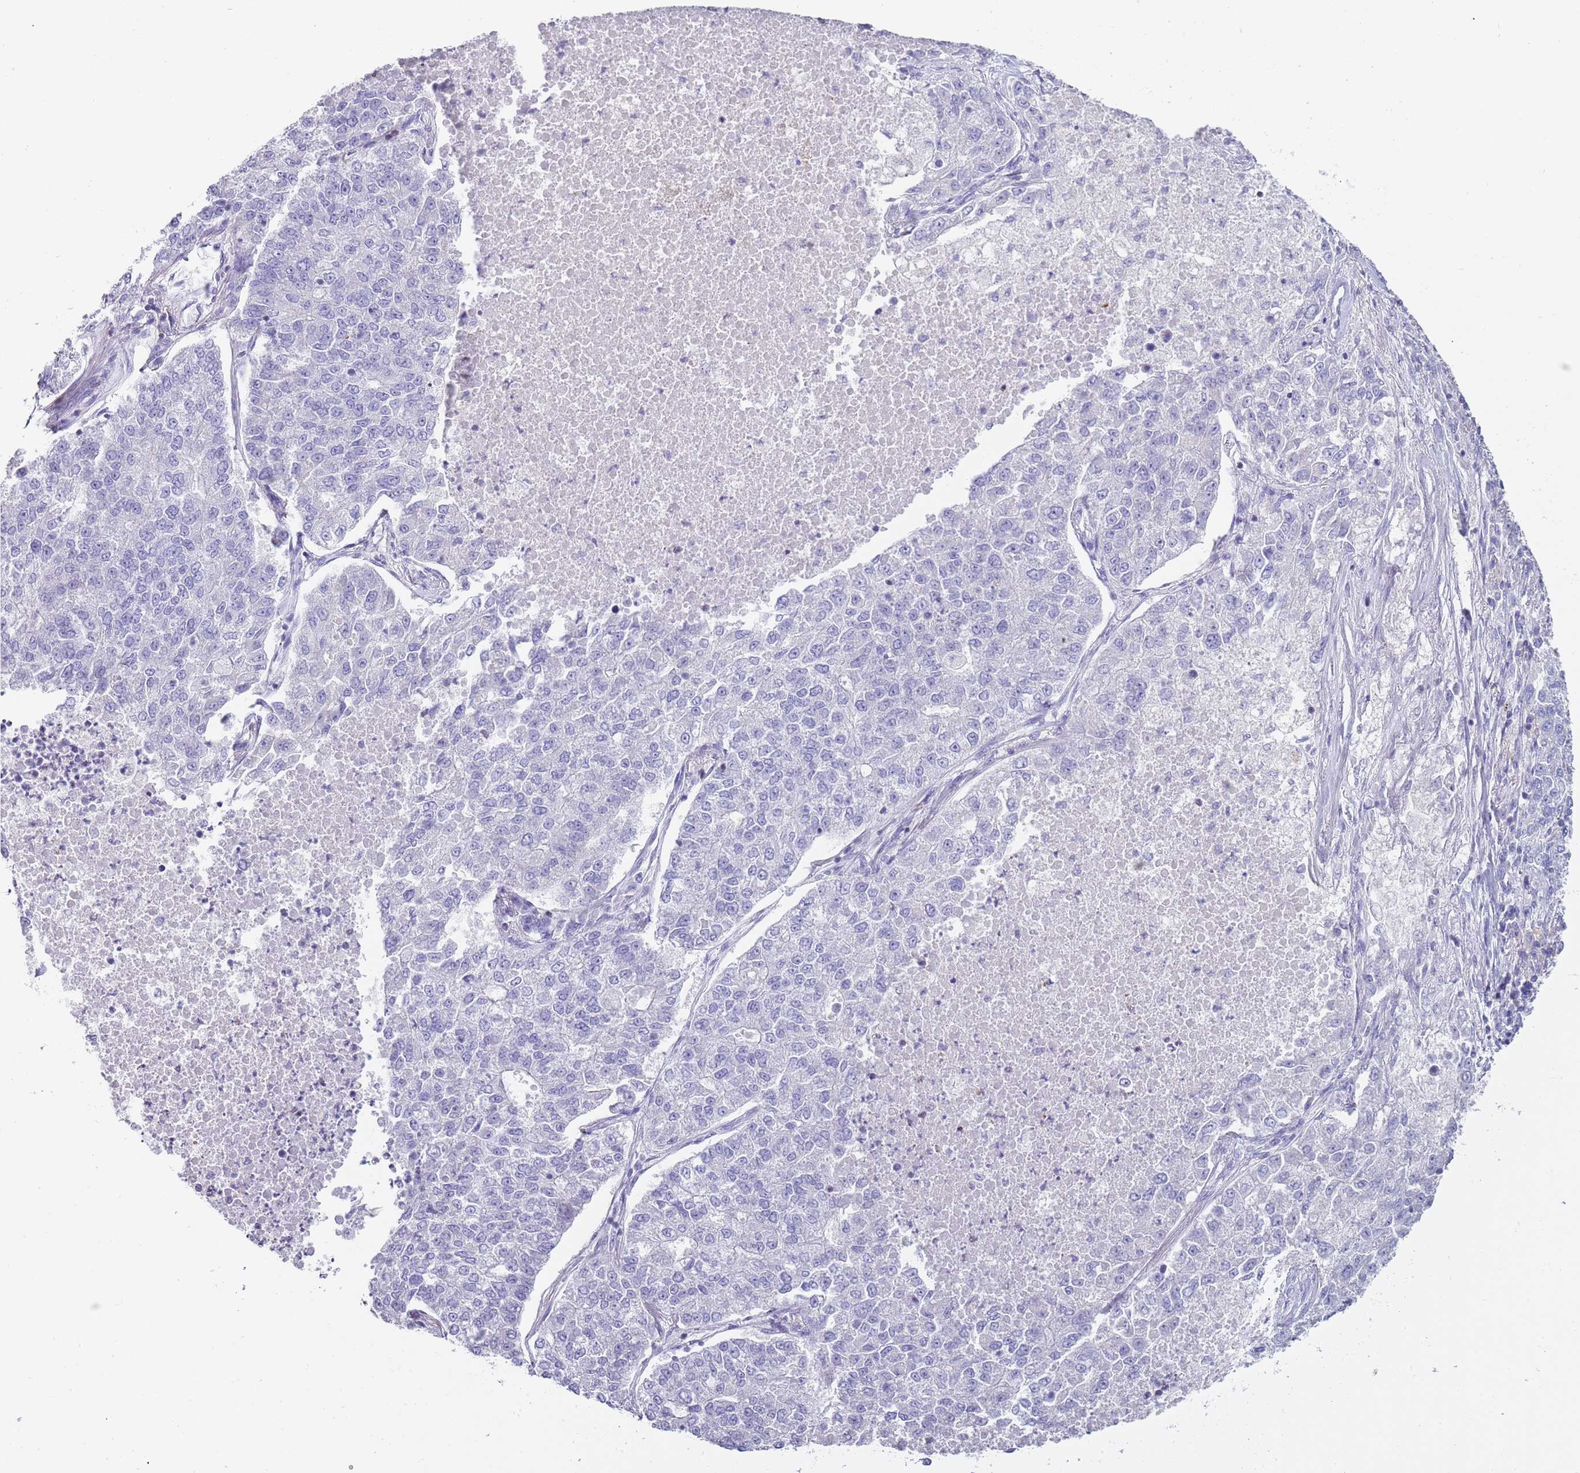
{"staining": {"intensity": "negative", "quantity": "none", "location": "none"}, "tissue": "lung cancer", "cell_type": "Tumor cells", "image_type": "cancer", "snomed": [{"axis": "morphology", "description": "Adenocarcinoma, NOS"}, {"axis": "topography", "description": "Lung"}], "caption": "DAB (3,3'-diaminobenzidine) immunohistochemical staining of lung adenocarcinoma reveals no significant expression in tumor cells.", "gene": "NBPF20", "patient": {"sex": "male", "age": 49}}